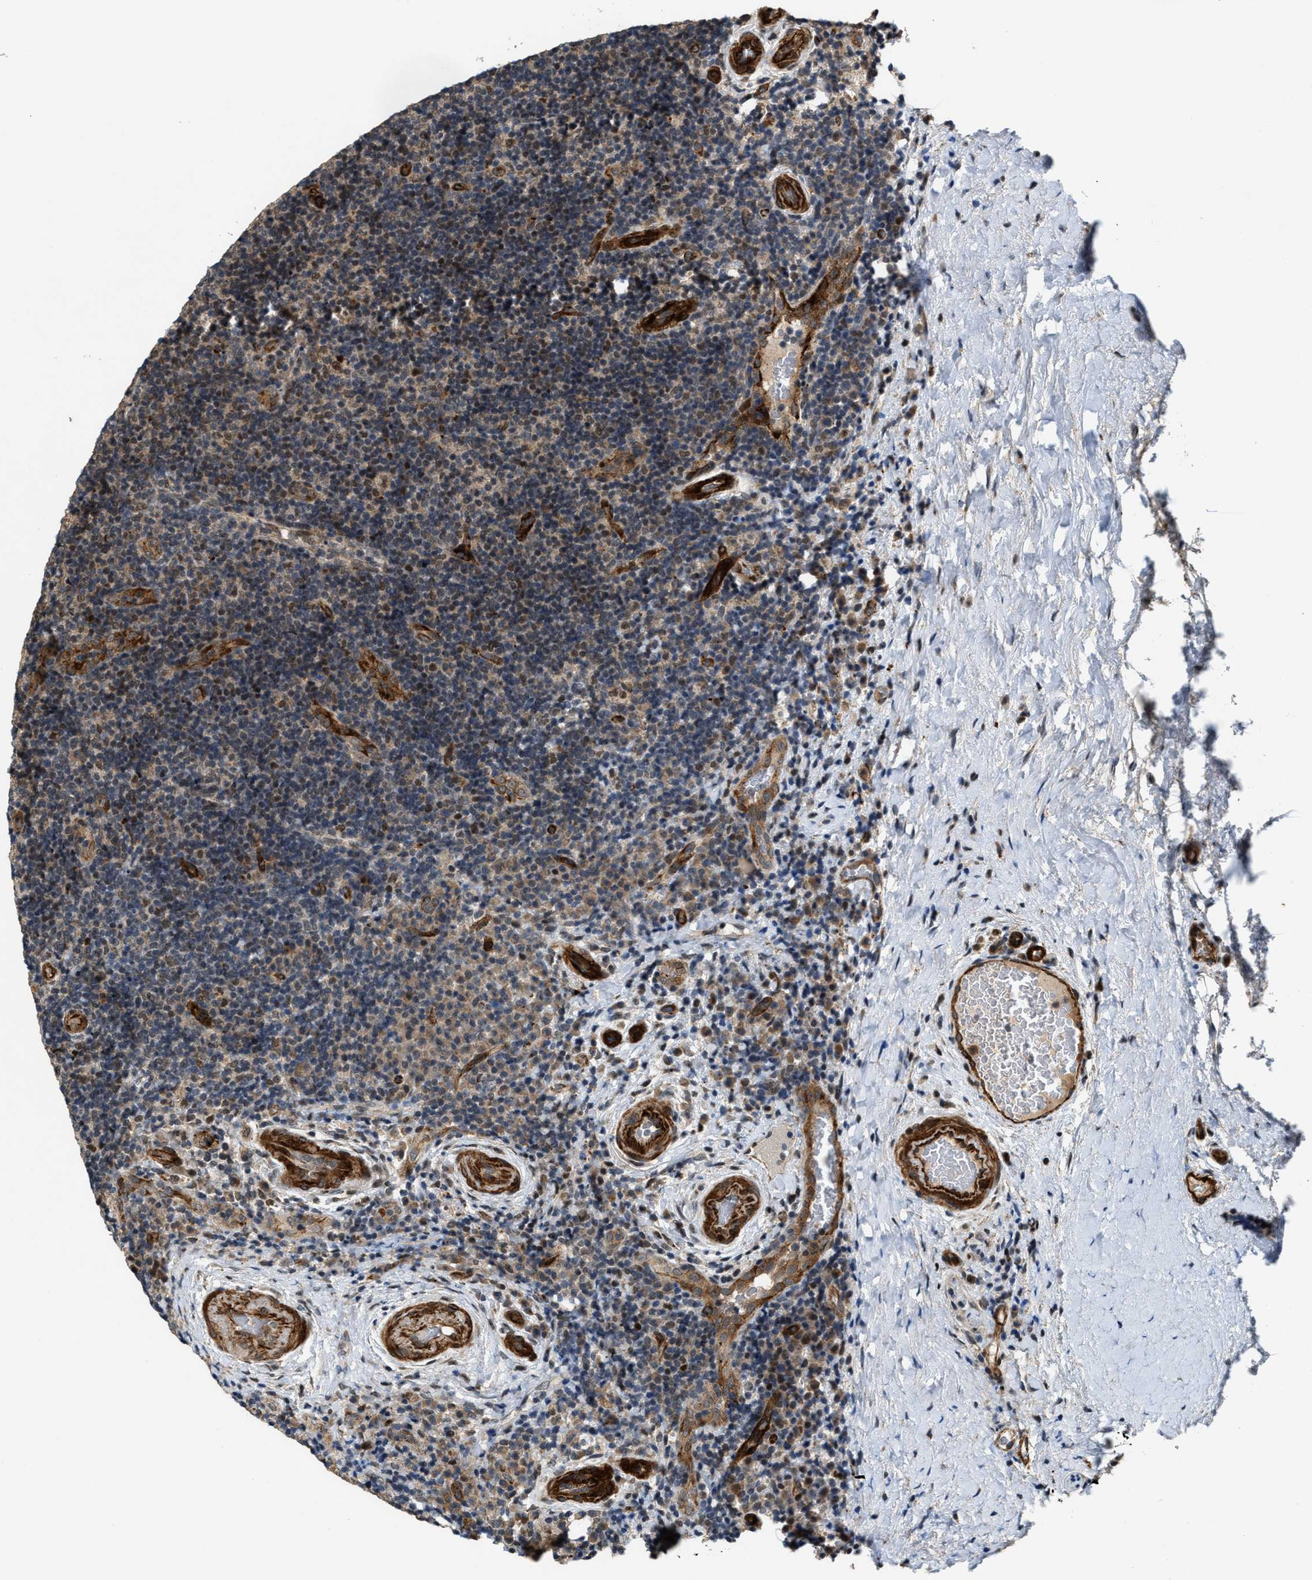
{"staining": {"intensity": "moderate", "quantity": "<25%", "location": "cytoplasmic/membranous,nuclear"}, "tissue": "lymphoma", "cell_type": "Tumor cells", "image_type": "cancer", "snomed": [{"axis": "morphology", "description": "Malignant lymphoma, non-Hodgkin's type, High grade"}, {"axis": "topography", "description": "Tonsil"}], "caption": "A photomicrograph showing moderate cytoplasmic/membranous and nuclear expression in about <25% of tumor cells in high-grade malignant lymphoma, non-Hodgkin's type, as visualized by brown immunohistochemical staining.", "gene": "DPF2", "patient": {"sex": "female", "age": 36}}